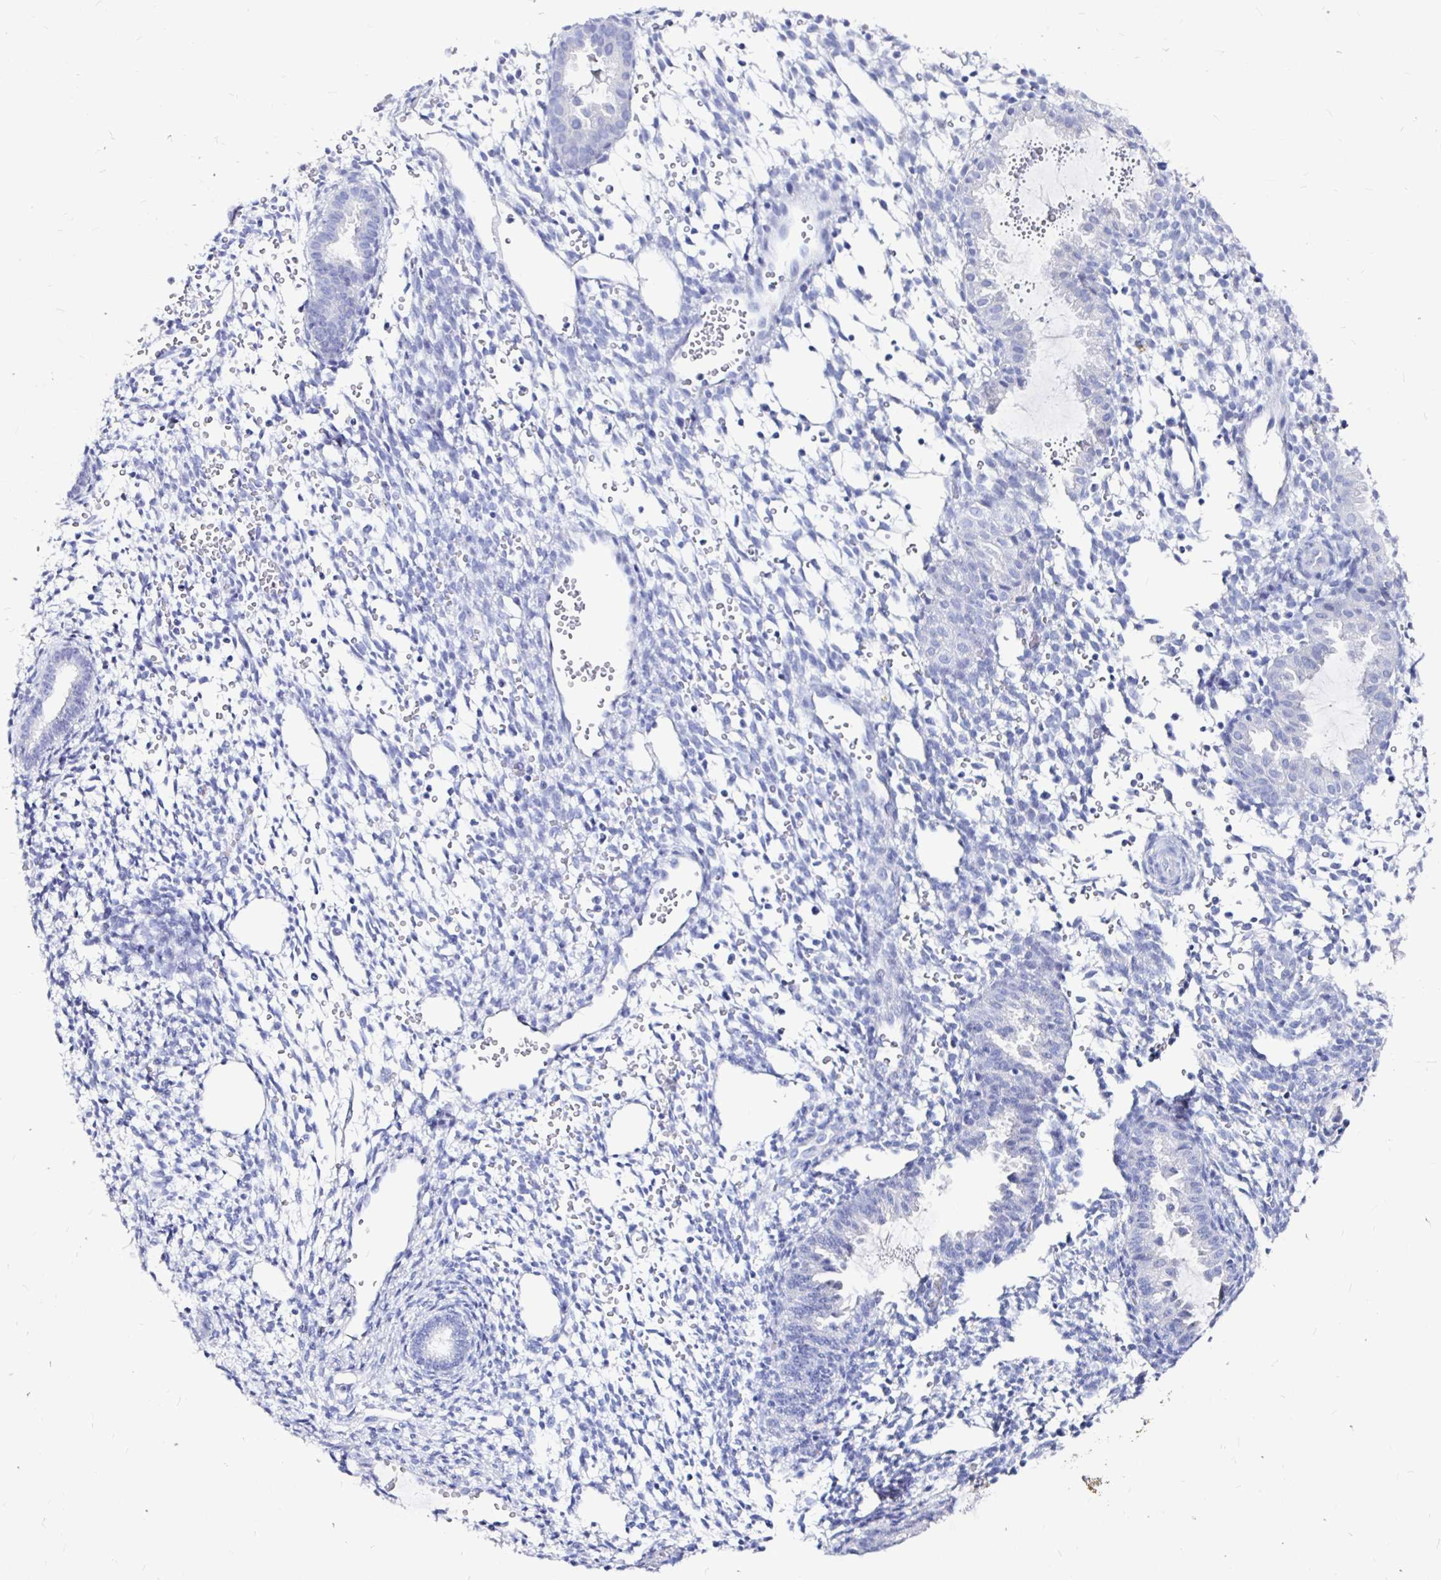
{"staining": {"intensity": "negative", "quantity": "none", "location": "none"}, "tissue": "endometrium", "cell_type": "Cells in endometrial stroma", "image_type": "normal", "snomed": [{"axis": "morphology", "description": "Normal tissue, NOS"}, {"axis": "topography", "description": "Endometrium"}], "caption": "This is an immunohistochemistry (IHC) photomicrograph of benign human endometrium. There is no staining in cells in endometrial stroma.", "gene": "LUZP4", "patient": {"sex": "female", "age": 36}}